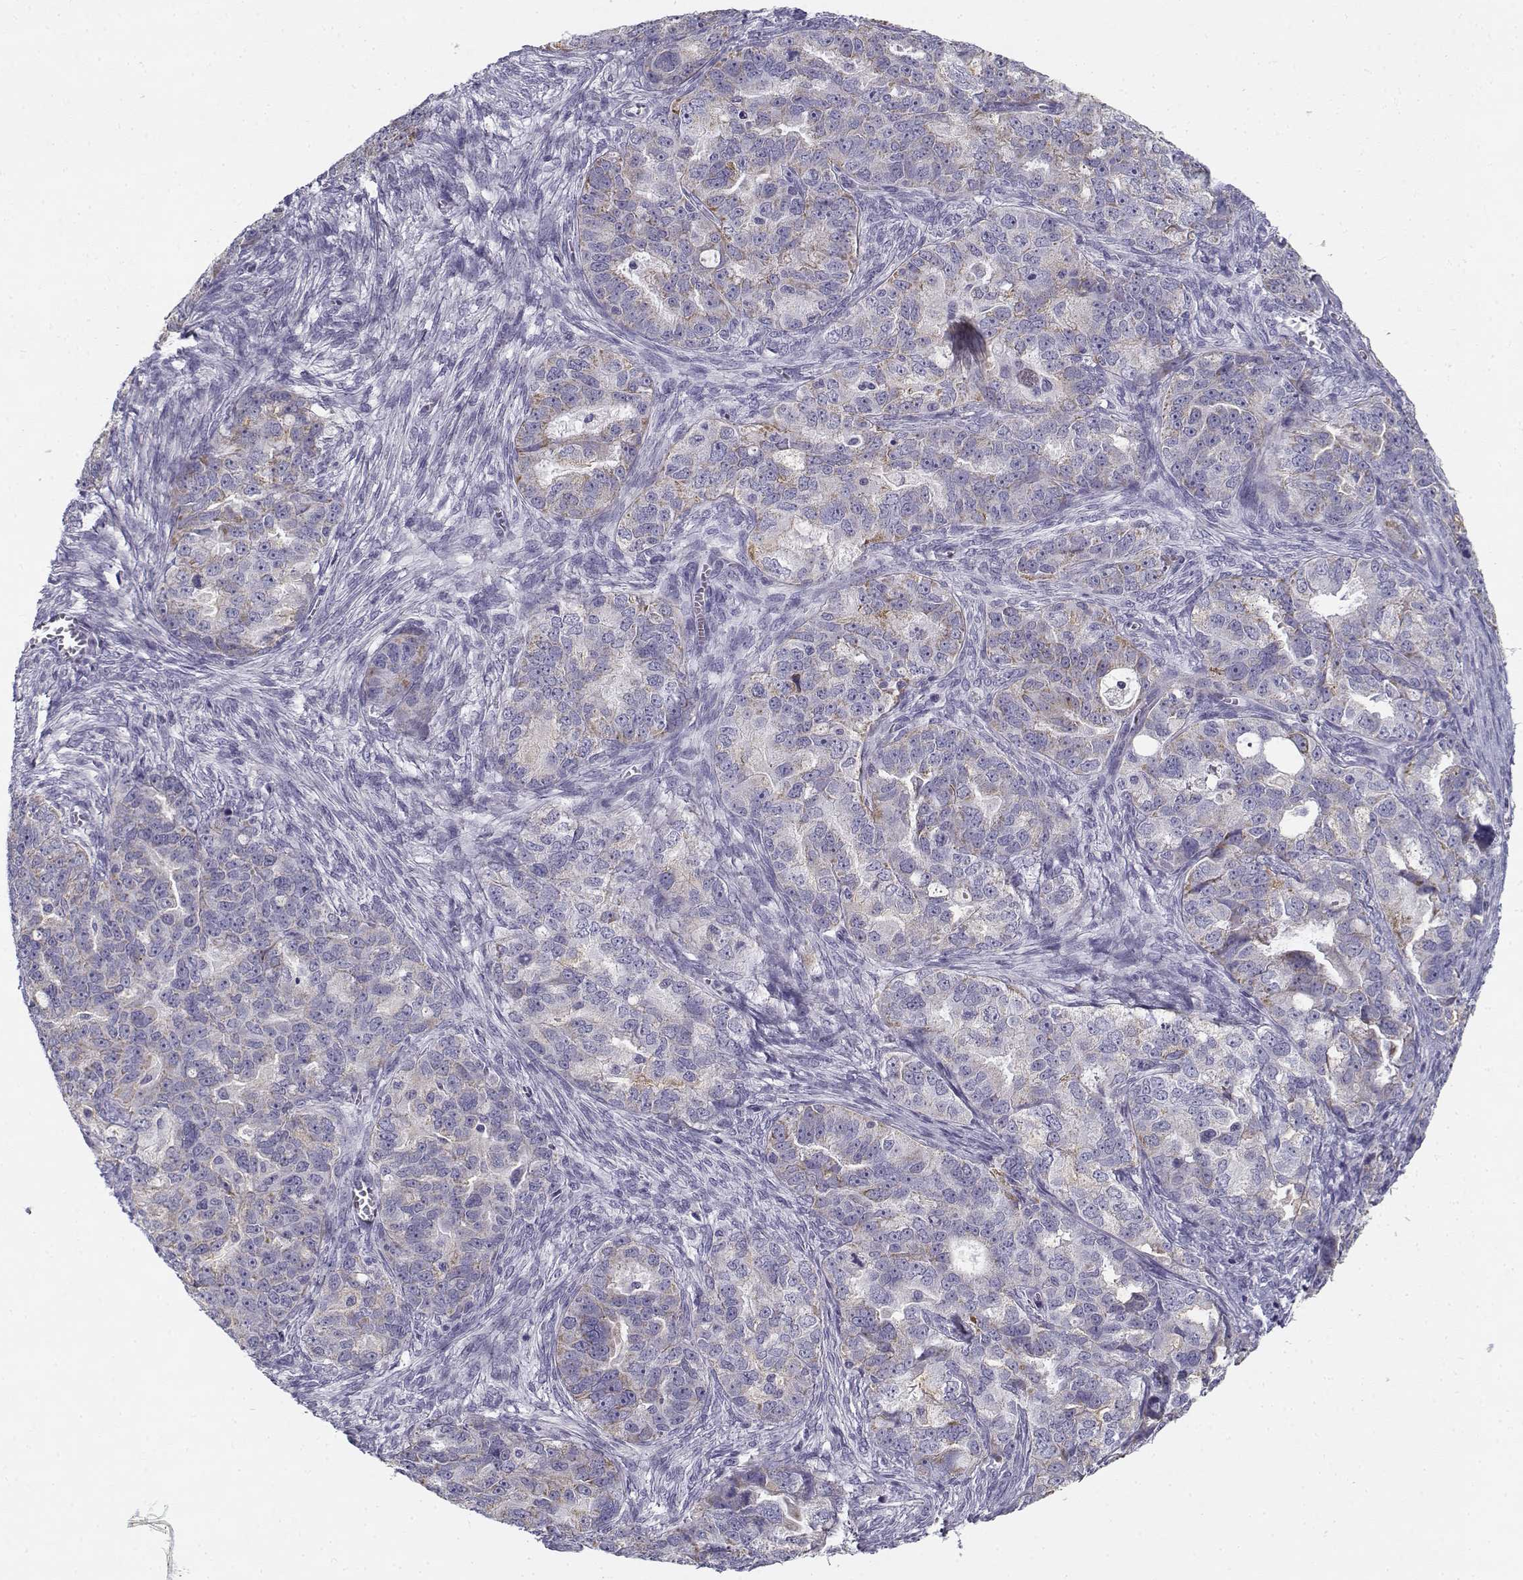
{"staining": {"intensity": "weak", "quantity": "<25%", "location": "cytoplasmic/membranous"}, "tissue": "ovarian cancer", "cell_type": "Tumor cells", "image_type": "cancer", "snomed": [{"axis": "morphology", "description": "Cystadenocarcinoma, serous, NOS"}, {"axis": "topography", "description": "Ovary"}], "caption": "Photomicrograph shows no significant protein staining in tumor cells of ovarian cancer (serous cystadenocarcinoma).", "gene": "CREB3L3", "patient": {"sex": "female", "age": 51}}